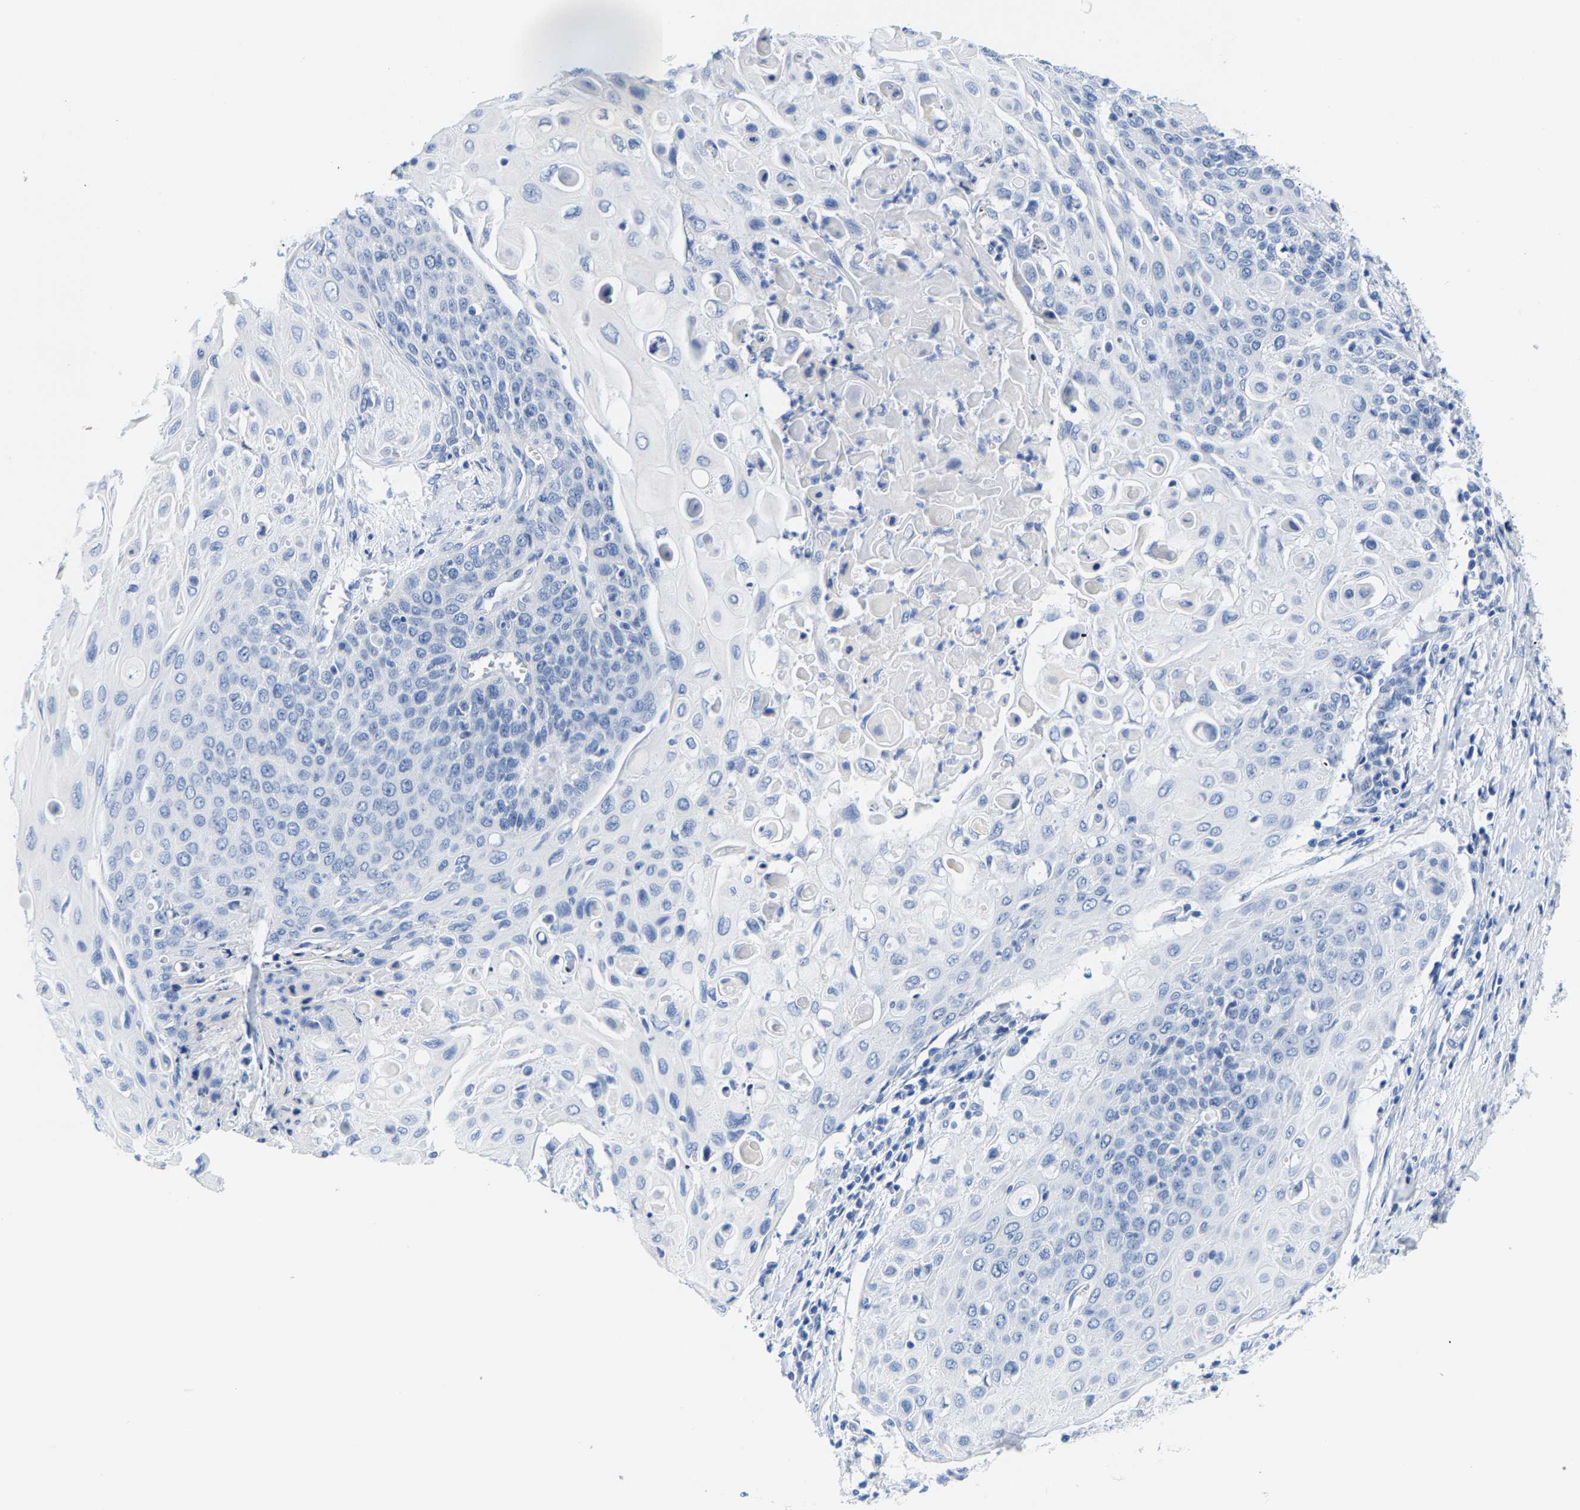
{"staining": {"intensity": "negative", "quantity": "none", "location": "none"}, "tissue": "cervical cancer", "cell_type": "Tumor cells", "image_type": "cancer", "snomed": [{"axis": "morphology", "description": "Squamous cell carcinoma, NOS"}, {"axis": "topography", "description": "Cervix"}], "caption": "Immunohistochemistry of human squamous cell carcinoma (cervical) demonstrates no expression in tumor cells.", "gene": "KLHL1", "patient": {"sex": "female", "age": 39}}